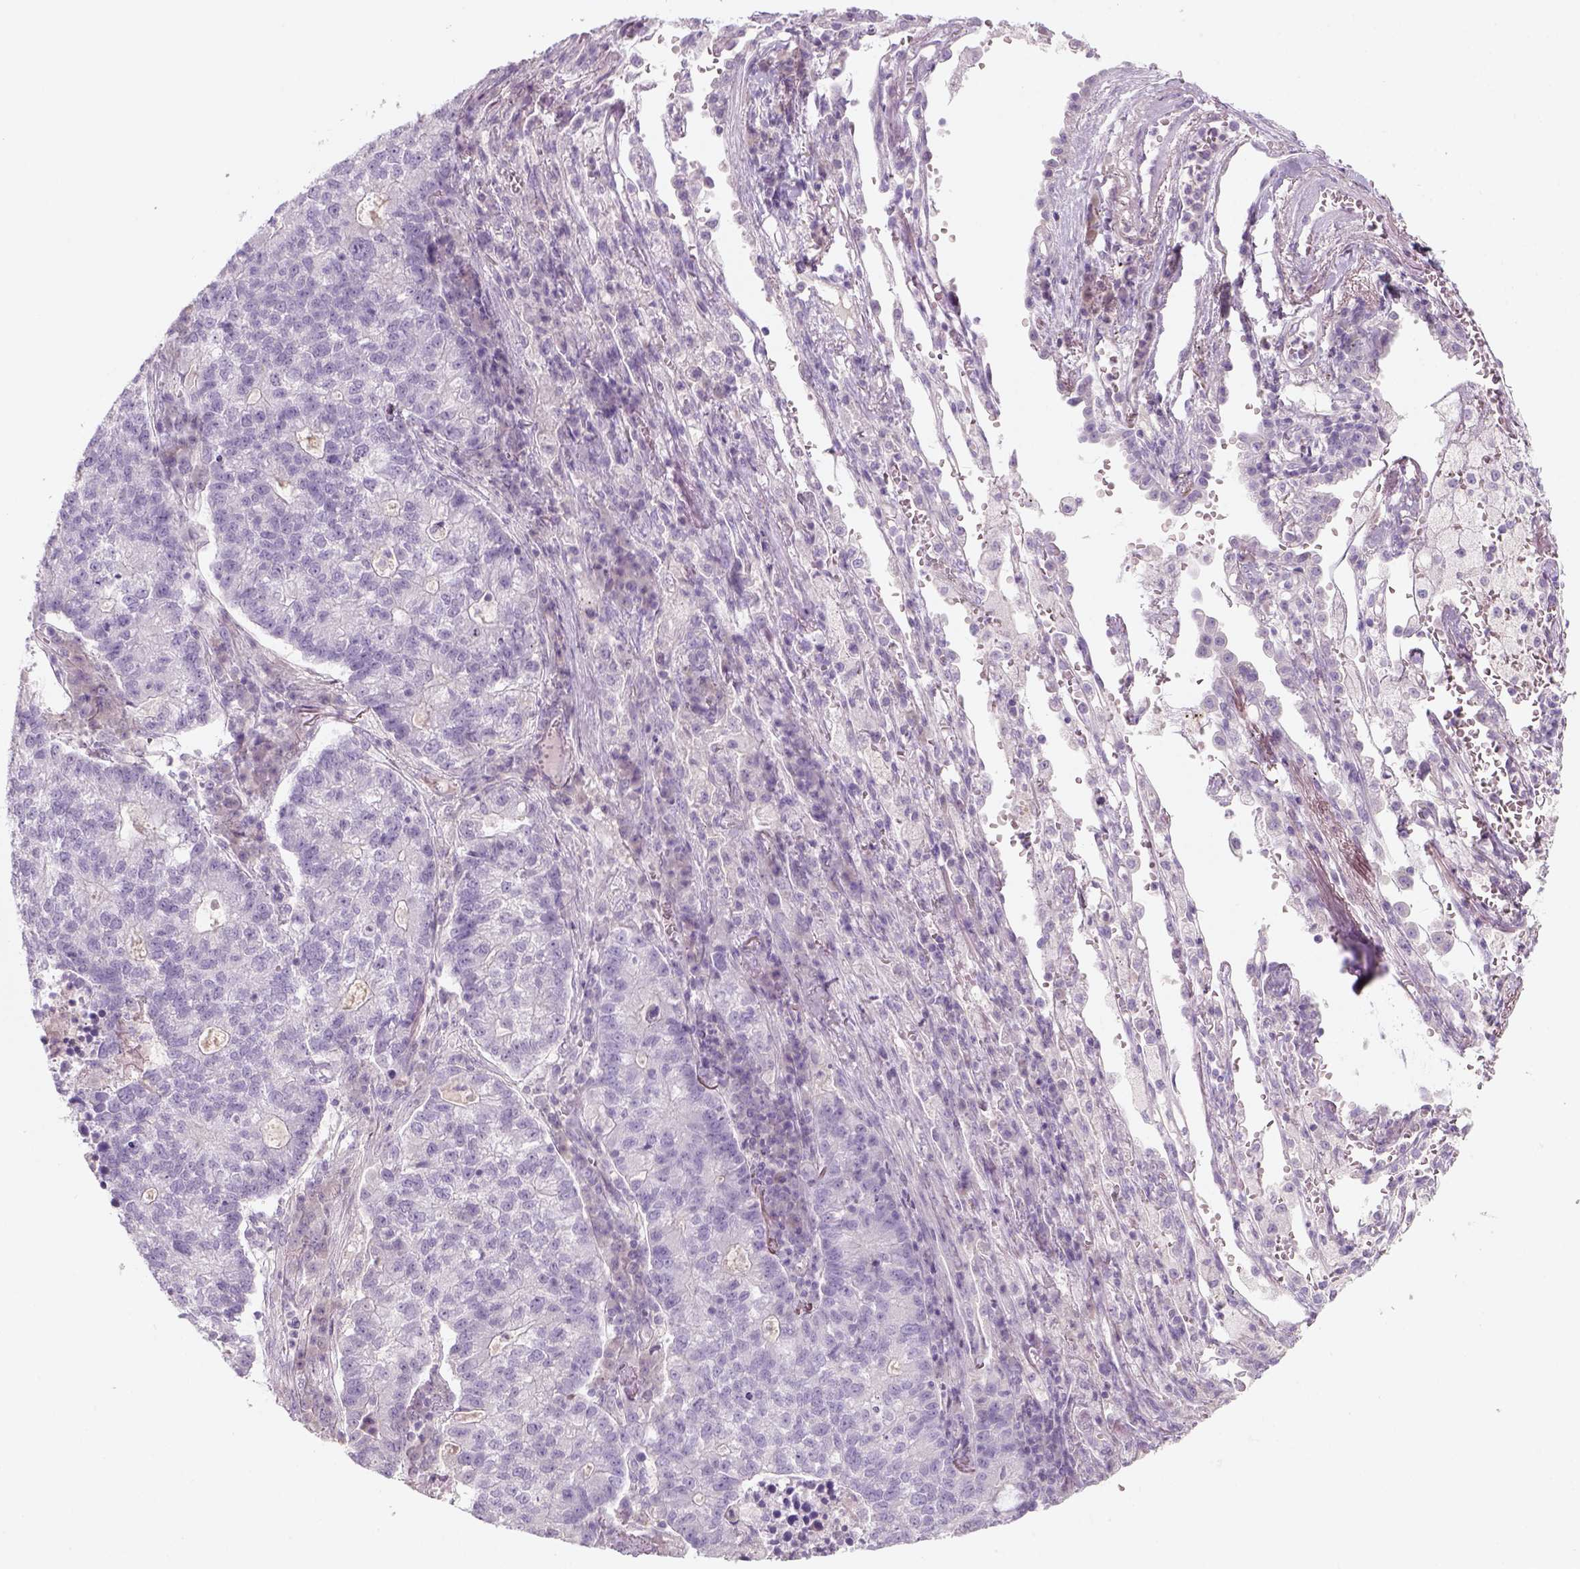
{"staining": {"intensity": "negative", "quantity": "none", "location": "none"}, "tissue": "lung cancer", "cell_type": "Tumor cells", "image_type": "cancer", "snomed": [{"axis": "morphology", "description": "Adenocarcinoma, NOS"}, {"axis": "topography", "description": "Lung"}], "caption": "This is an IHC photomicrograph of human lung cancer. There is no positivity in tumor cells.", "gene": "KRT25", "patient": {"sex": "male", "age": 57}}